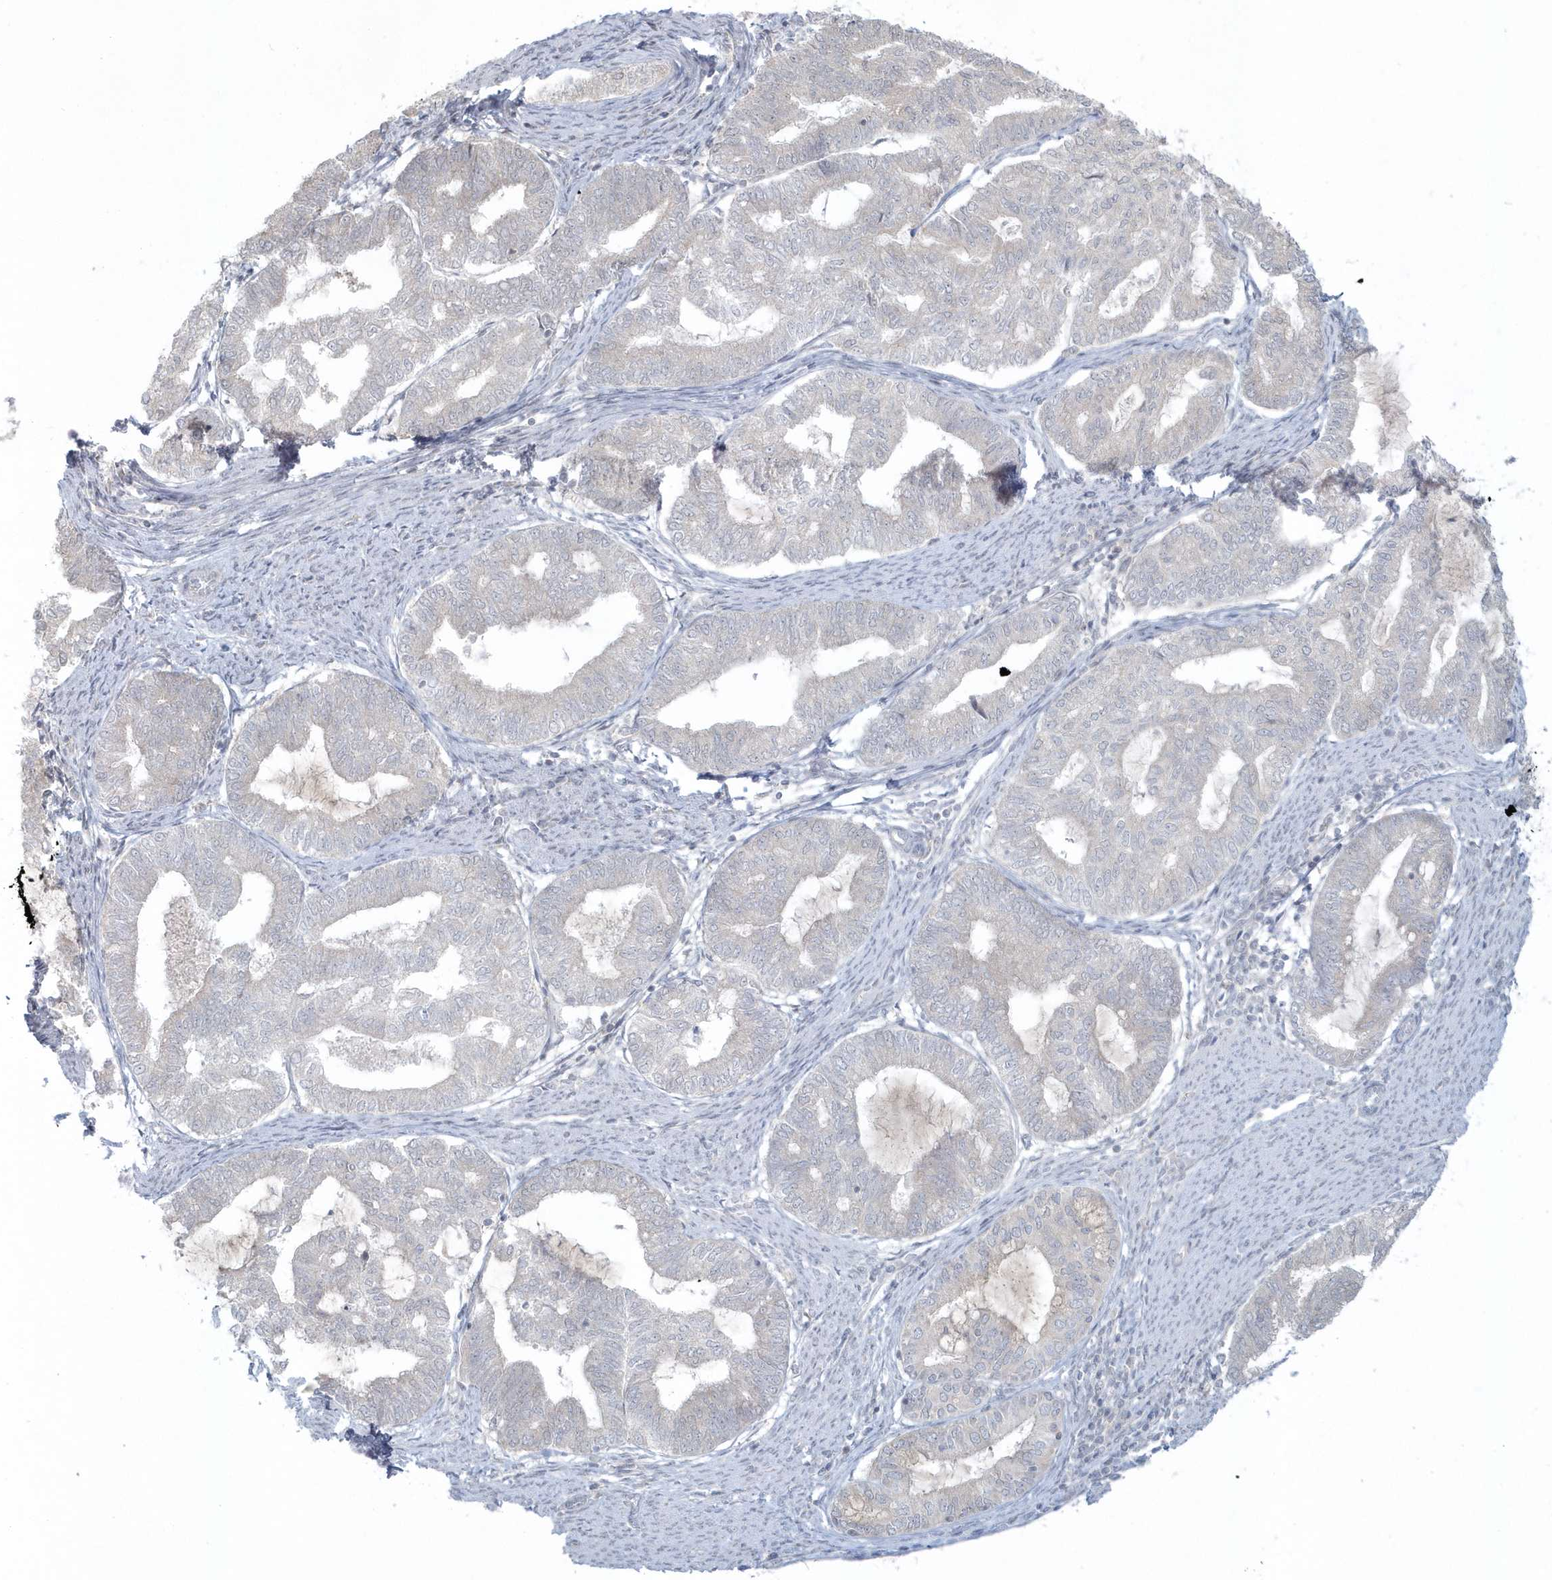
{"staining": {"intensity": "negative", "quantity": "none", "location": "none"}, "tissue": "endometrial cancer", "cell_type": "Tumor cells", "image_type": "cancer", "snomed": [{"axis": "morphology", "description": "Adenocarcinoma, NOS"}, {"axis": "topography", "description": "Endometrium"}], "caption": "DAB (3,3'-diaminobenzidine) immunohistochemical staining of adenocarcinoma (endometrial) demonstrates no significant expression in tumor cells.", "gene": "BLTP3A", "patient": {"sex": "female", "age": 79}}